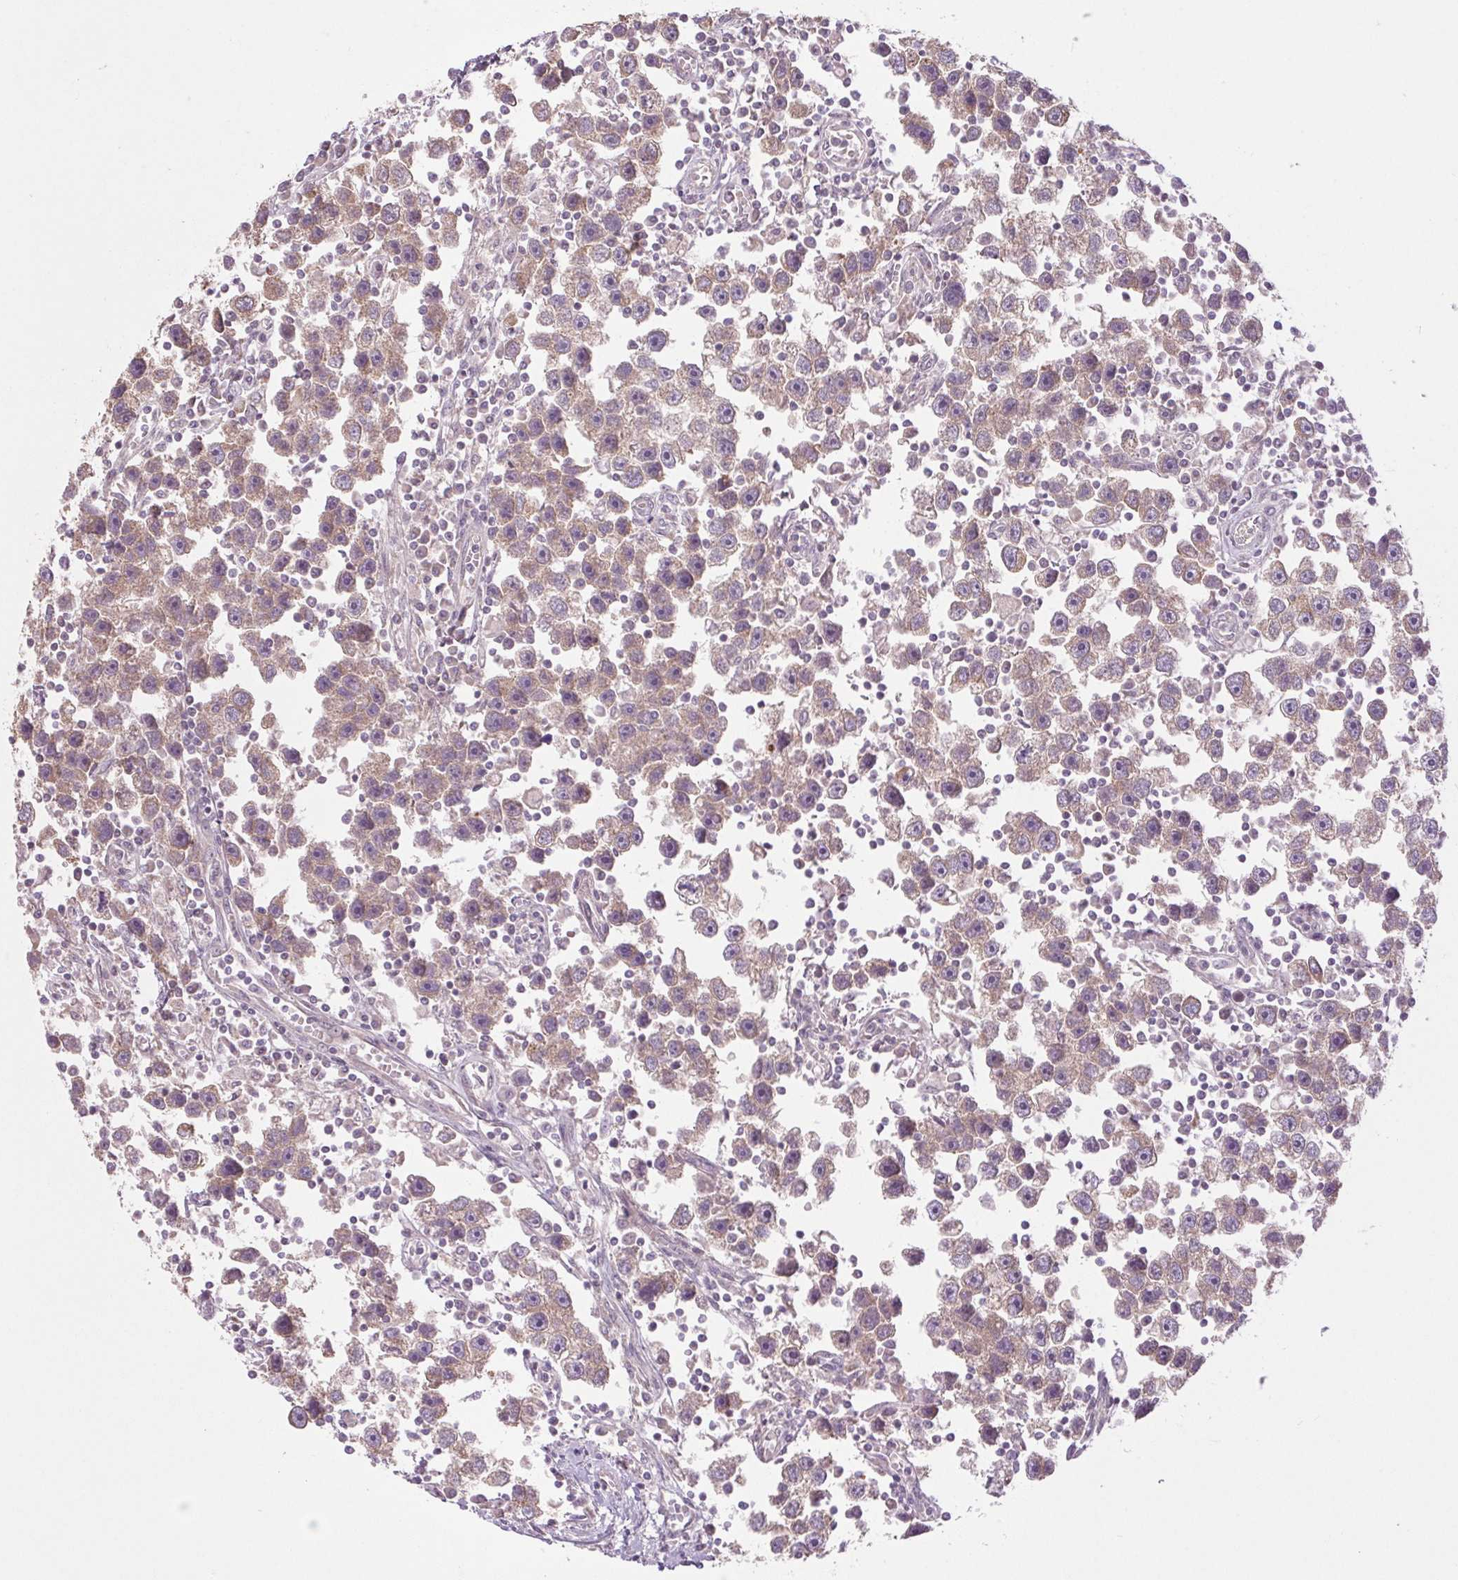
{"staining": {"intensity": "weak", "quantity": ">75%", "location": "cytoplasmic/membranous"}, "tissue": "testis cancer", "cell_type": "Tumor cells", "image_type": "cancer", "snomed": [{"axis": "morphology", "description": "Seminoma, NOS"}, {"axis": "topography", "description": "Testis"}], "caption": "The immunohistochemical stain highlights weak cytoplasmic/membranous positivity in tumor cells of testis cancer tissue.", "gene": "MAP3K5", "patient": {"sex": "male", "age": 30}}